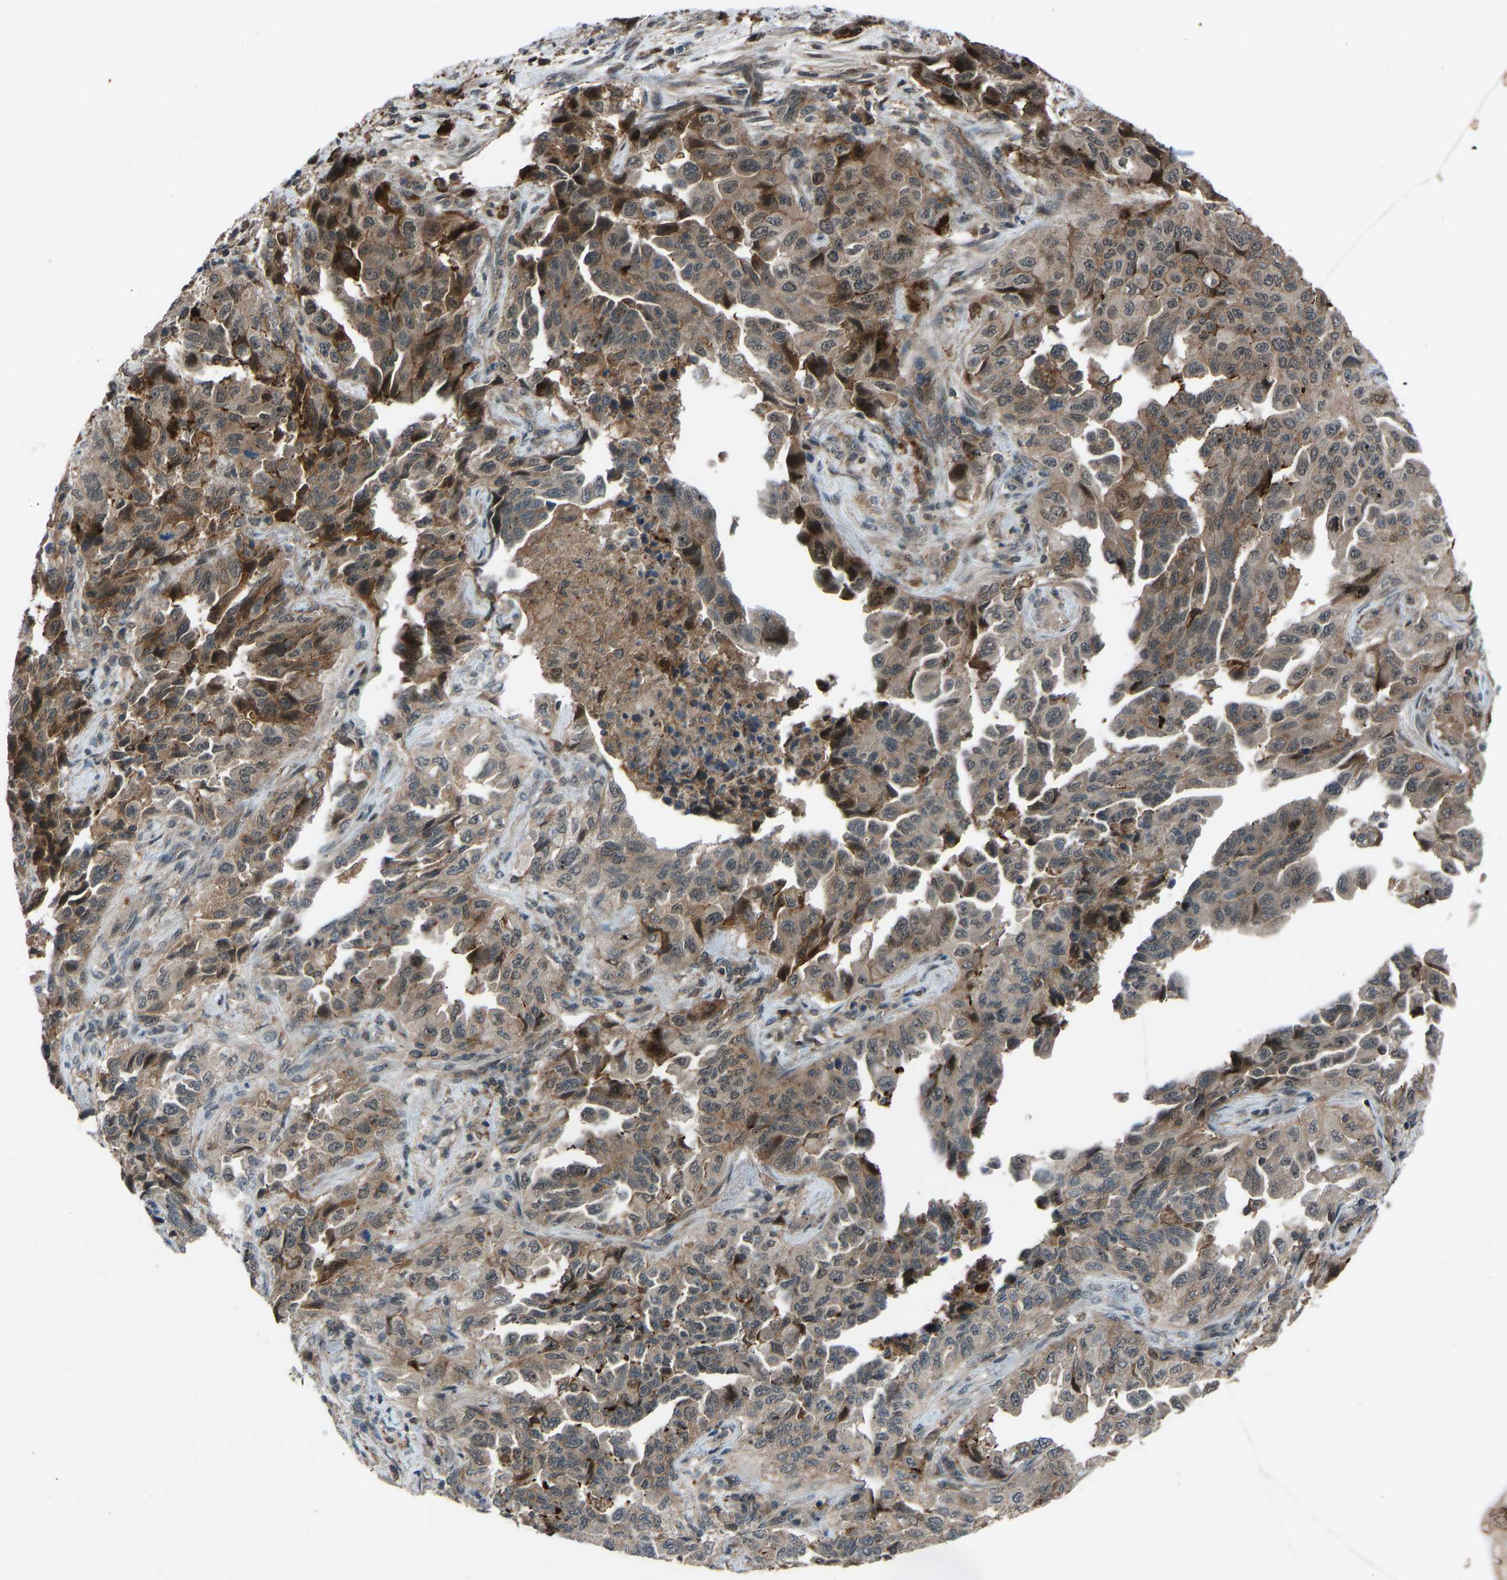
{"staining": {"intensity": "moderate", "quantity": ">75%", "location": "cytoplasmic/membranous"}, "tissue": "lung cancer", "cell_type": "Tumor cells", "image_type": "cancer", "snomed": [{"axis": "morphology", "description": "Adenocarcinoma, NOS"}, {"axis": "topography", "description": "Lung"}], "caption": "The photomicrograph shows a brown stain indicating the presence of a protein in the cytoplasmic/membranous of tumor cells in adenocarcinoma (lung). (DAB (3,3'-diaminobenzidine) = brown stain, brightfield microscopy at high magnification).", "gene": "SLC43A1", "patient": {"sex": "female", "age": 51}}